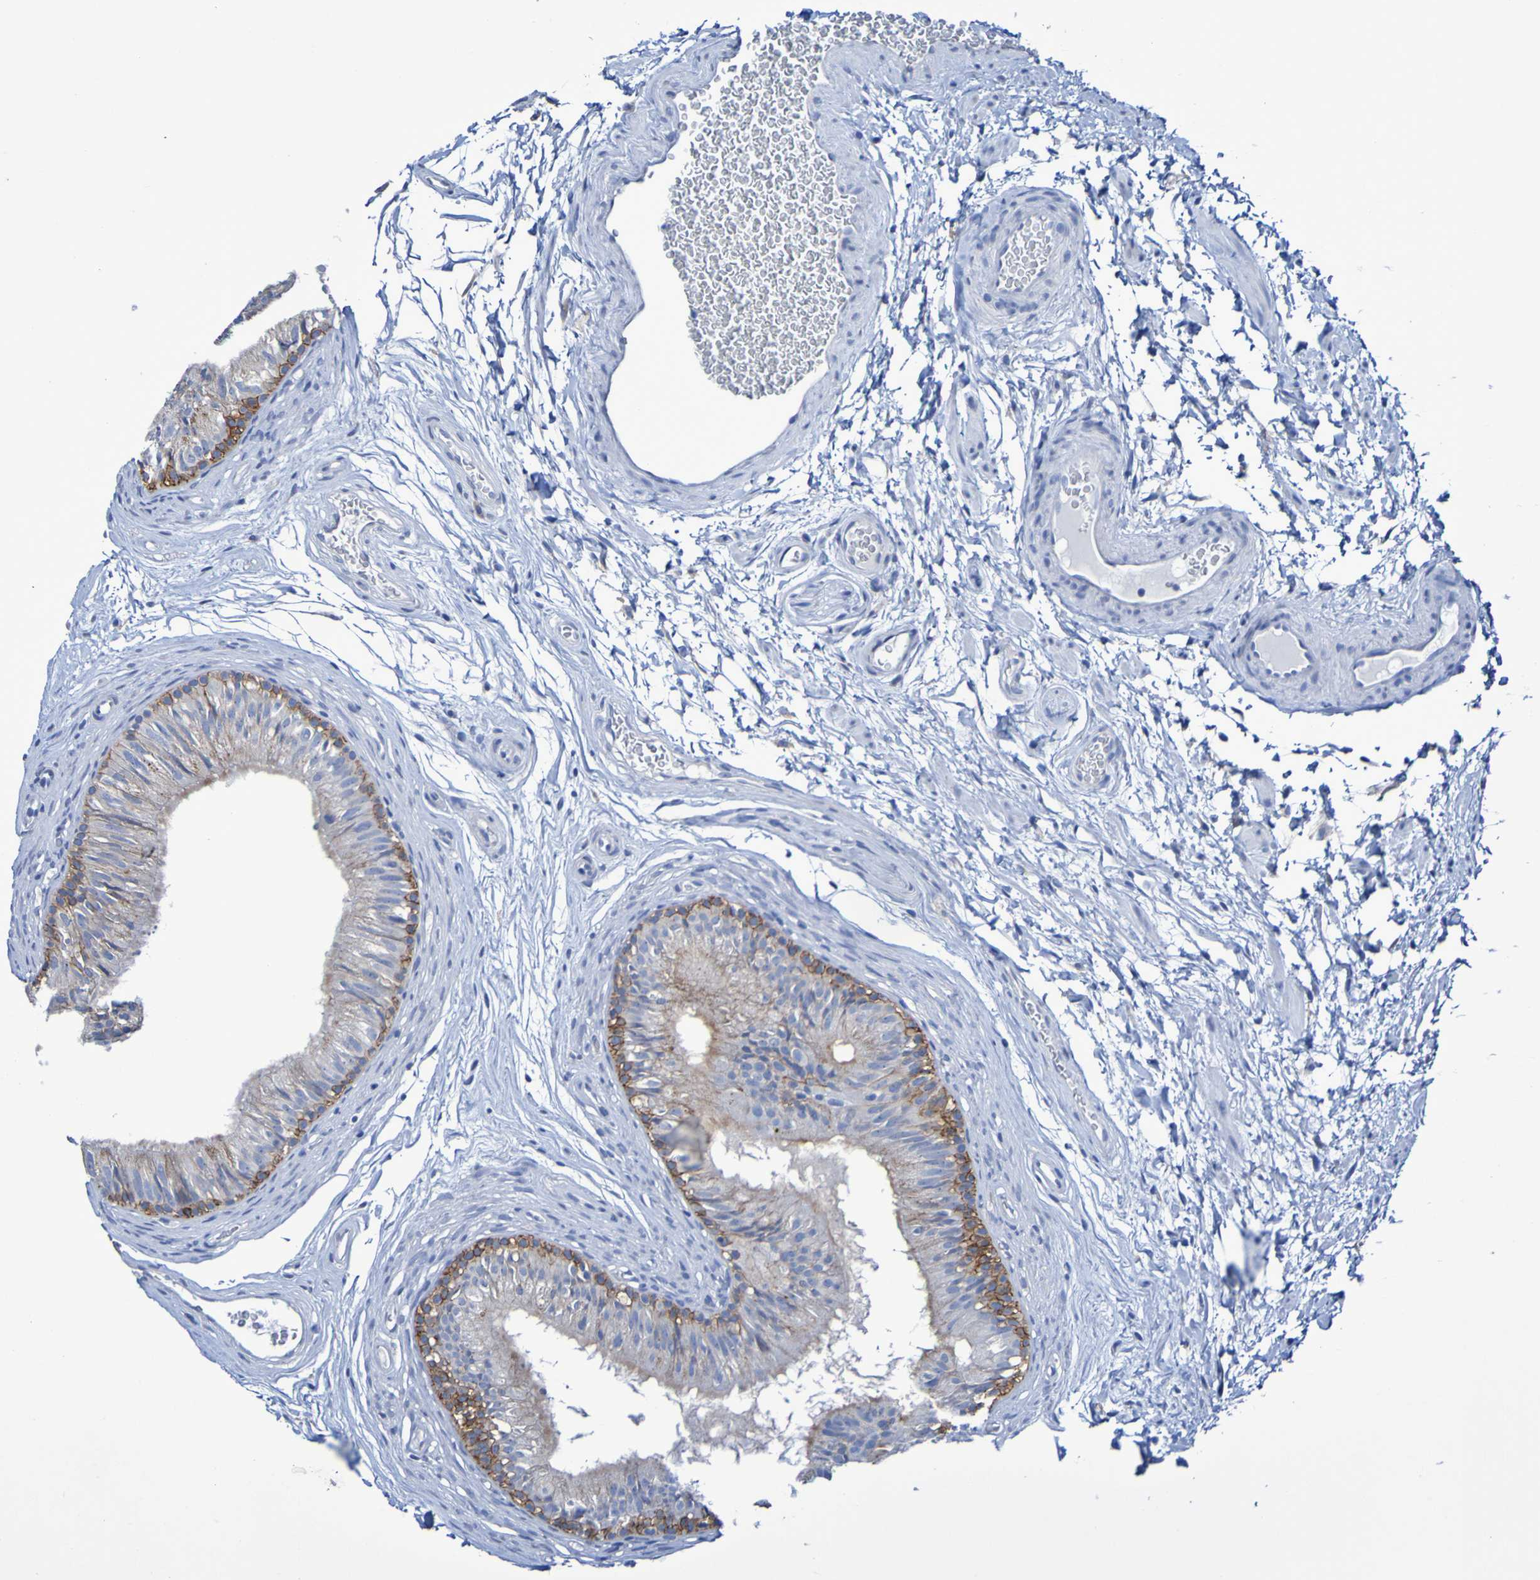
{"staining": {"intensity": "moderate", "quantity": ">75%", "location": "cytoplasmic/membranous"}, "tissue": "epididymis", "cell_type": "Glandular cells", "image_type": "normal", "snomed": [{"axis": "morphology", "description": "Normal tissue, NOS"}, {"axis": "topography", "description": "Epididymis"}], "caption": "Immunohistochemistry image of benign human epididymis stained for a protein (brown), which shows medium levels of moderate cytoplasmic/membranous expression in about >75% of glandular cells.", "gene": "SLC3A2", "patient": {"sex": "male", "age": 36}}